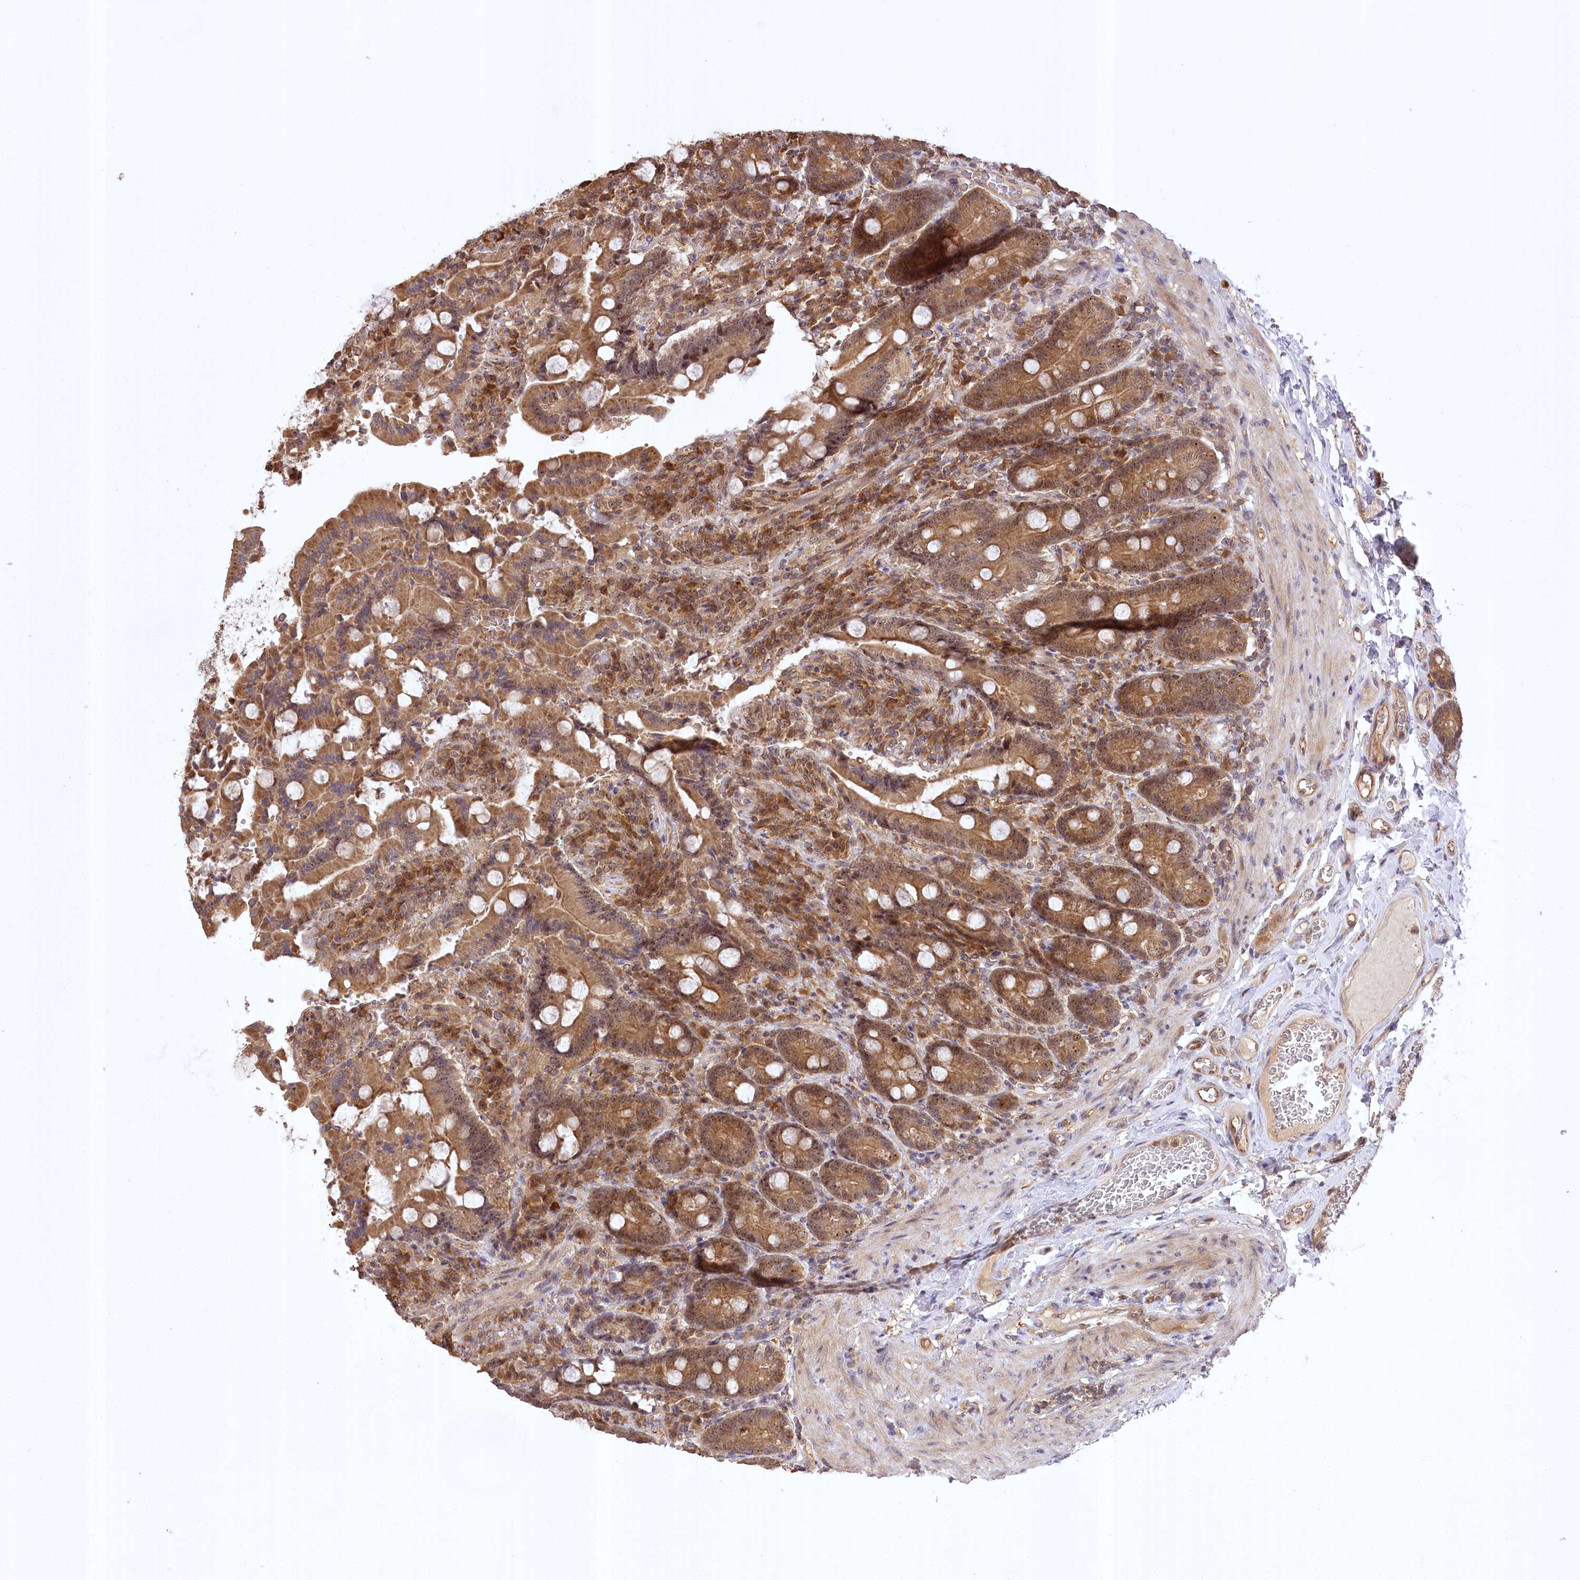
{"staining": {"intensity": "moderate", "quantity": ">75%", "location": "cytoplasmic/membranous,nuclear"}, "tissue": "duodenum", "cell_type": "Glandular cells", "image_type": "normal", "snomed": [{"axis": "morphology", "description": "Normal tissue, NOS"}, {"axis": "topography", "description": "Duodenum"}], "caption": "A brown stain highlights moderate cytoplasmic/membranous,nuclear positivity of a protein in glandular cells of benign duodenum.", "gene": "SERGEF", "patient": {"sex": "female", "age": 62}}